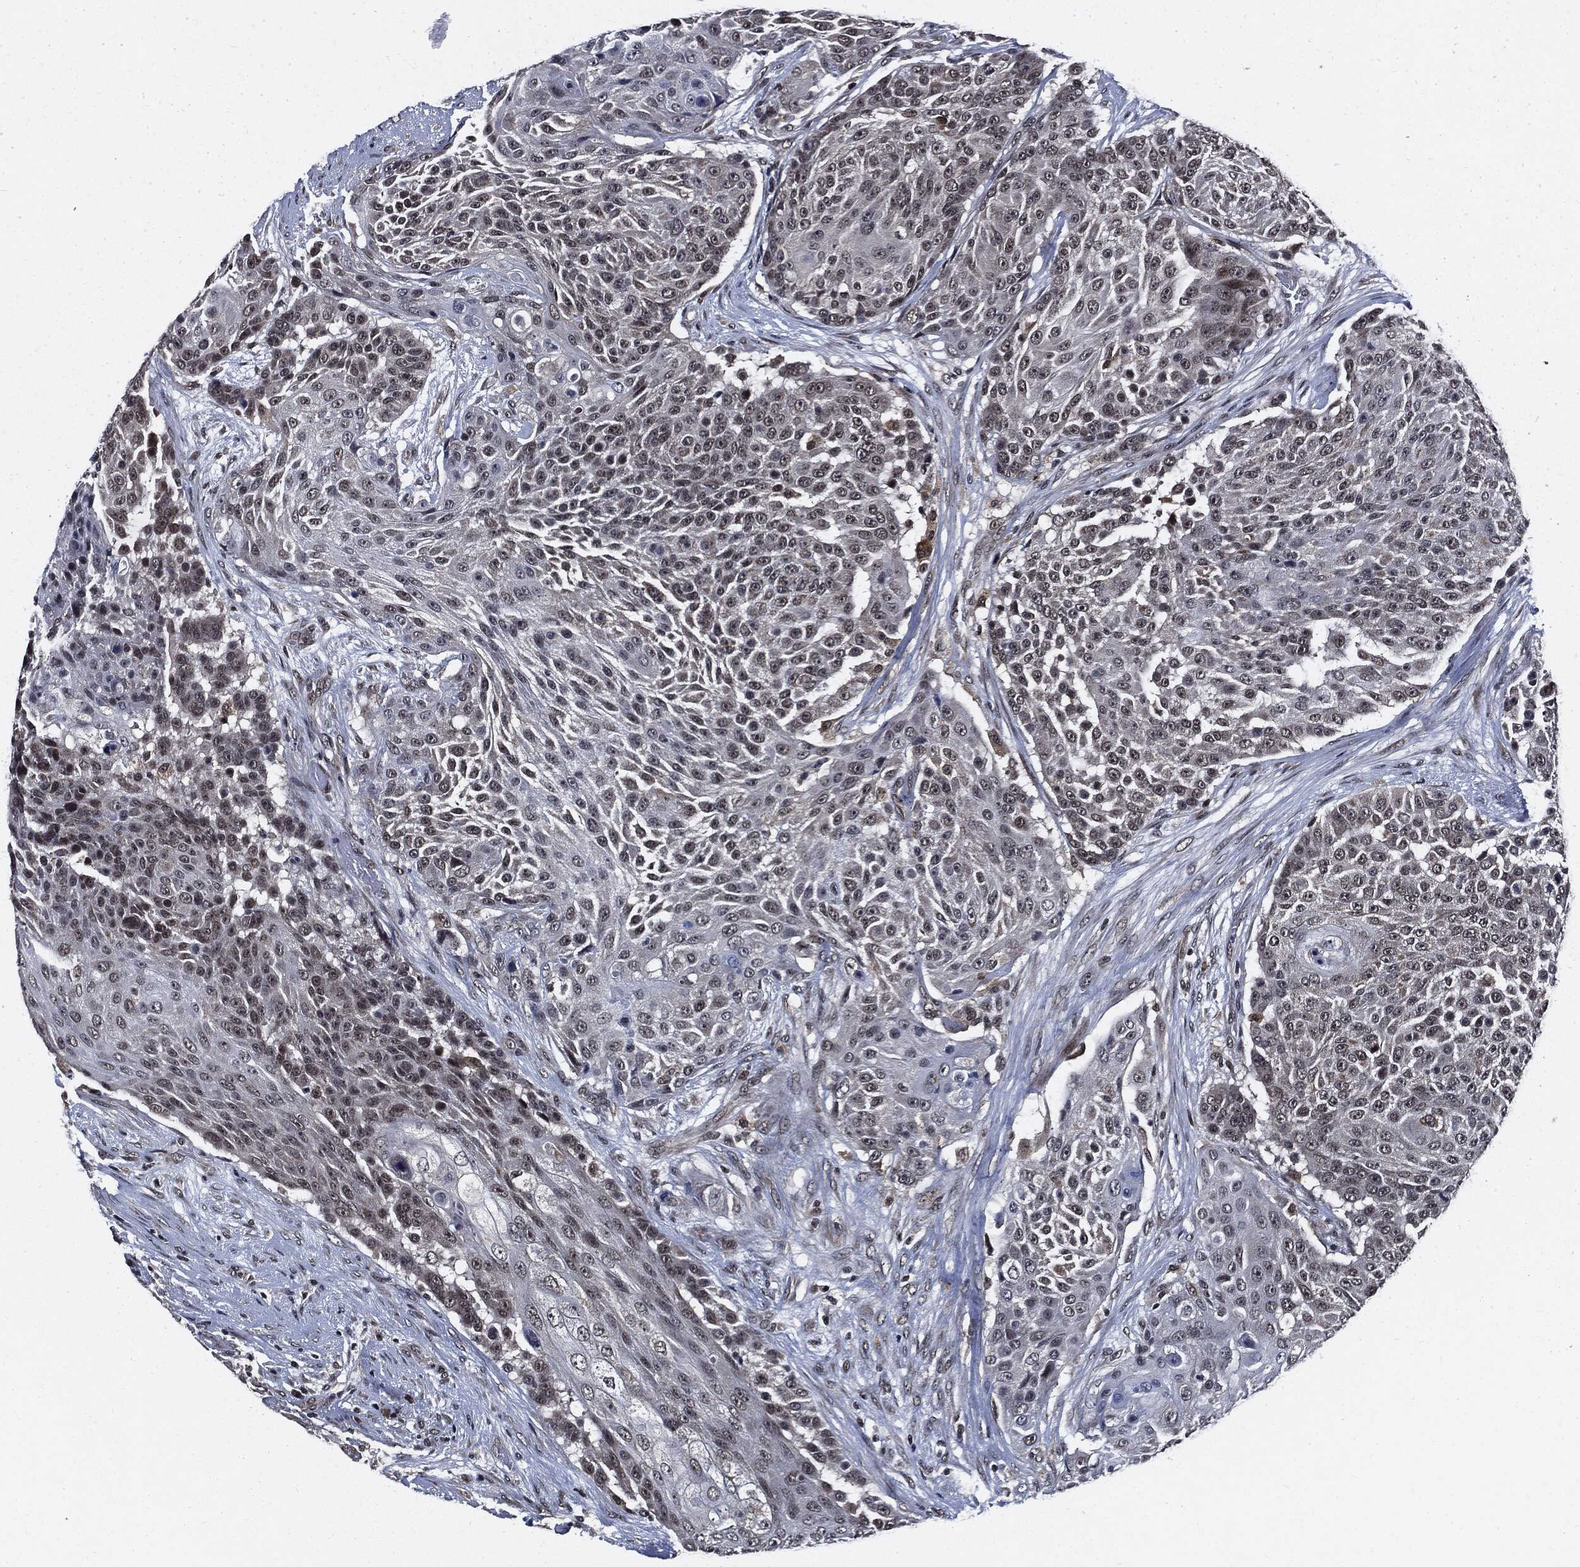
{"staining": {"intensity": "negative", "quantity": "none", "location": "none"}, "tissue": "urothelial cancer", "cell_type": "Tumor cells", "image_type": "cancer", "snomed": [{"axis": "morphology", "description": "Urothelial carcinoma, High grade"}, {"axis": "topography", "description": "Urinary bladder"}], "caption": "This is an IHC micrograph of urothelial carcinoma (high-grade). There is no expression in tumor cells.", "gene": "SUGT1", "patient": {"sex": "female", "age": 63}}